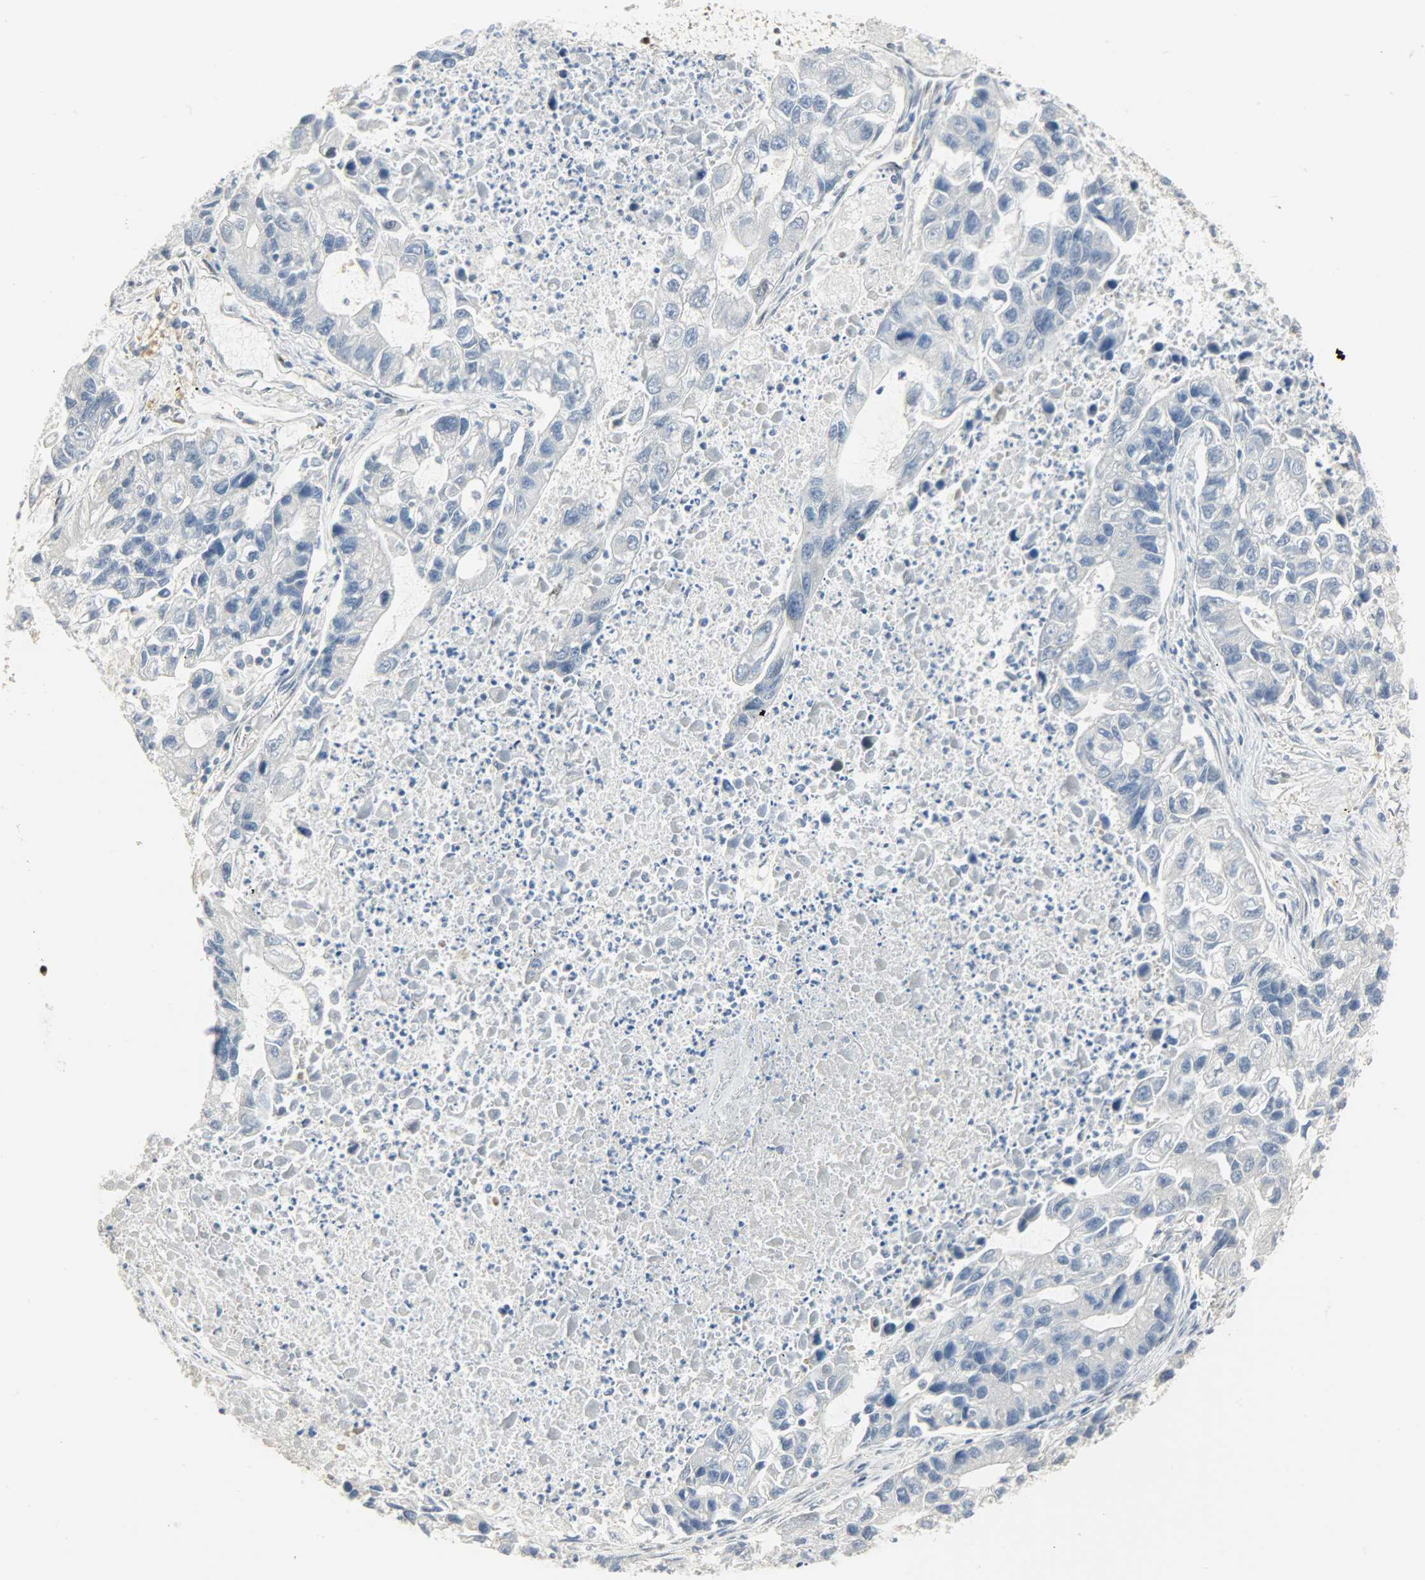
{"staining": {"intensity": "negative", "quantity": "none", "location": "none"}, "tissue": "lung cancer", "cell_type": "Tumor cells", "image_type": "cancer", "snomed": [{"axis": "morphology", "description": "Adenocarcinoma, NOS"}, {"axis": "topography", "description": "Lung"}], "caption": "DAB (3,3'-diaminobenzidine) immunohistochemical staining of human lung adenocarcinoma exhibits no significant staining in tumor cells. Nuclei are stained in blue.", "gene": "NPEPL1", "patient": {"sex": "female", "age": 51}}